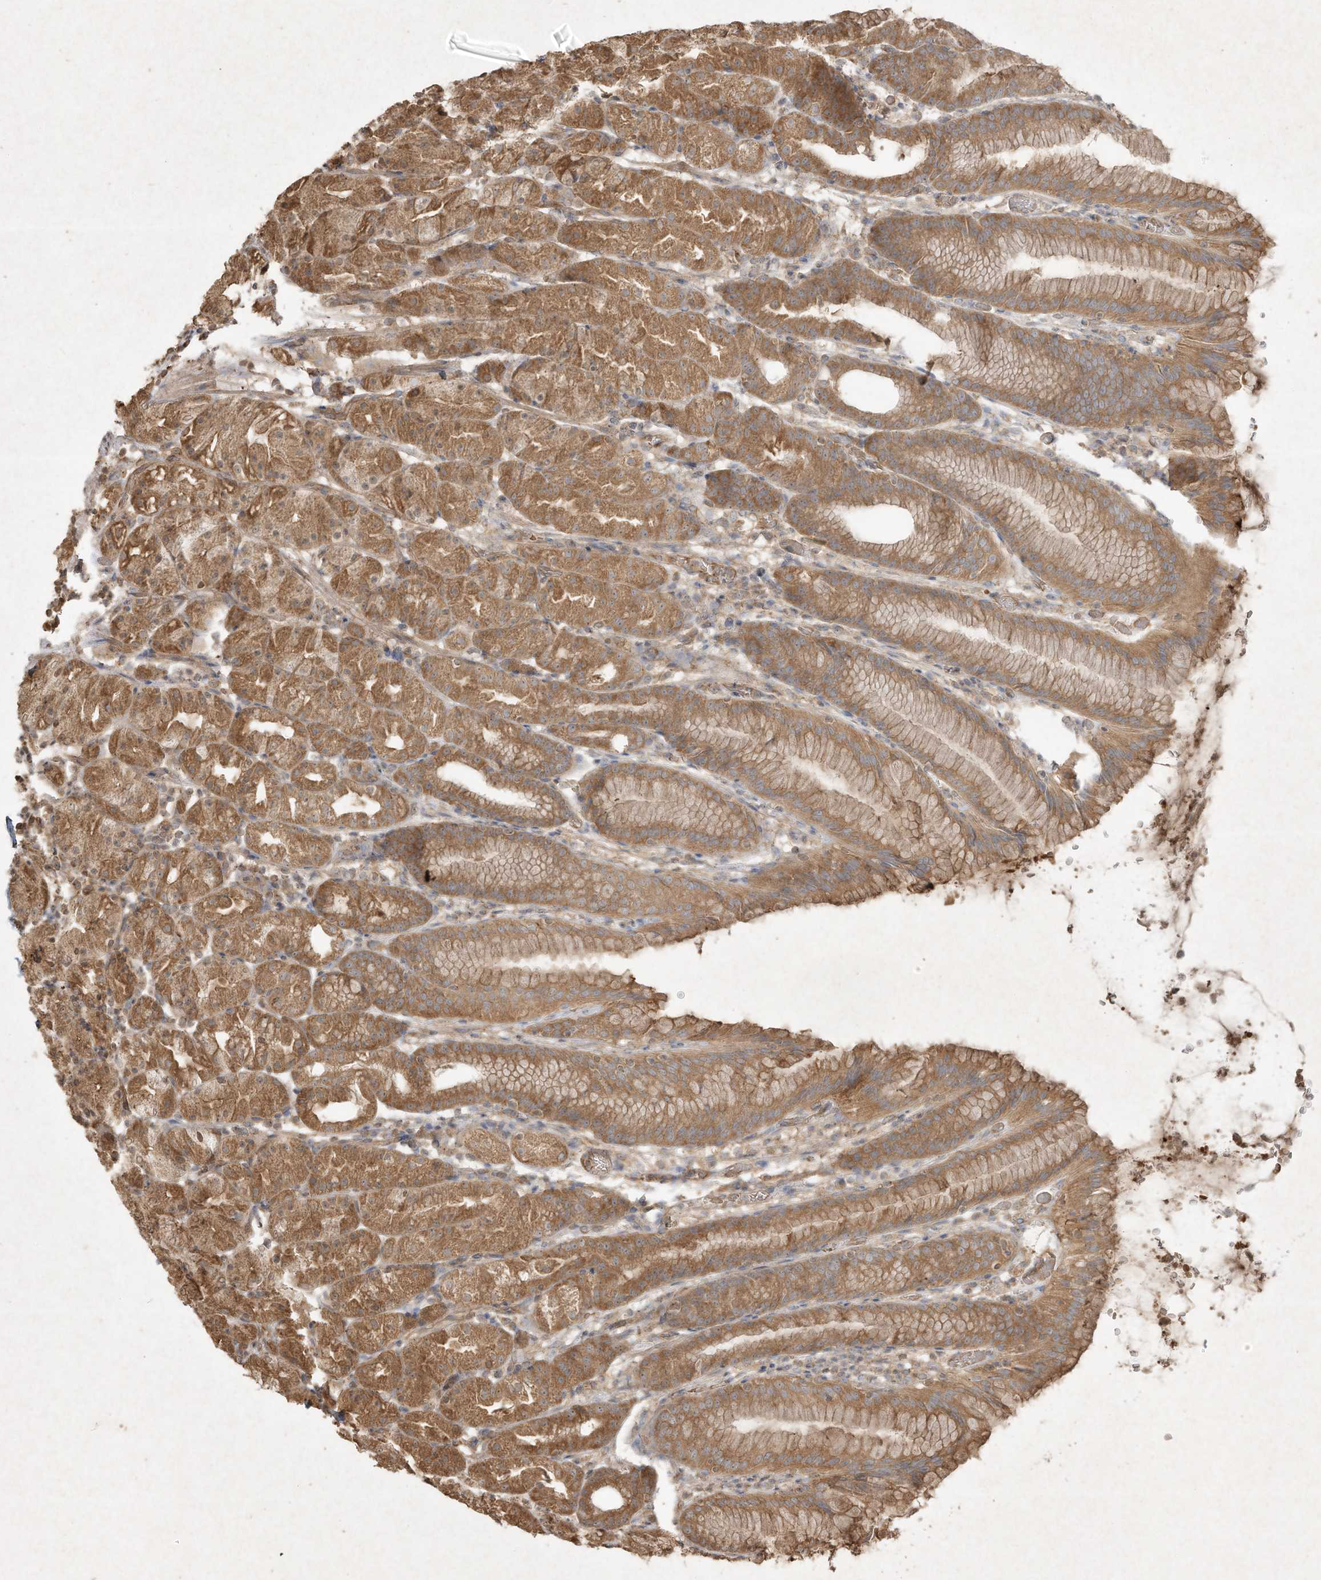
{"staining": {"intensity": "moderate", "quantity": ">75%", "location": "cytoplasmic/membranous"}, "tissue": "stomach", "cell_type": "Glandular cells", "image_type": "normal", "snomed": [{"axis": "morphology", "description": "Normal tissue, NOS"}, {"axis": "topography", "description": "Stomach, upper"}], "caption": "Immunohistochemistry staining of normal stomach, which reveals medium levels of moderate cytoplasmic/membranous expression in about >75% of glandular cells indicating moderate cytoplasmic/membranous protein staining. The staining was performed using DAB (brown) for protein detection and nuclei were counterstained in hematoxylin (blue).", "gene": "DYNC1I2", "patient": {"sex": "male", "age": 48}}